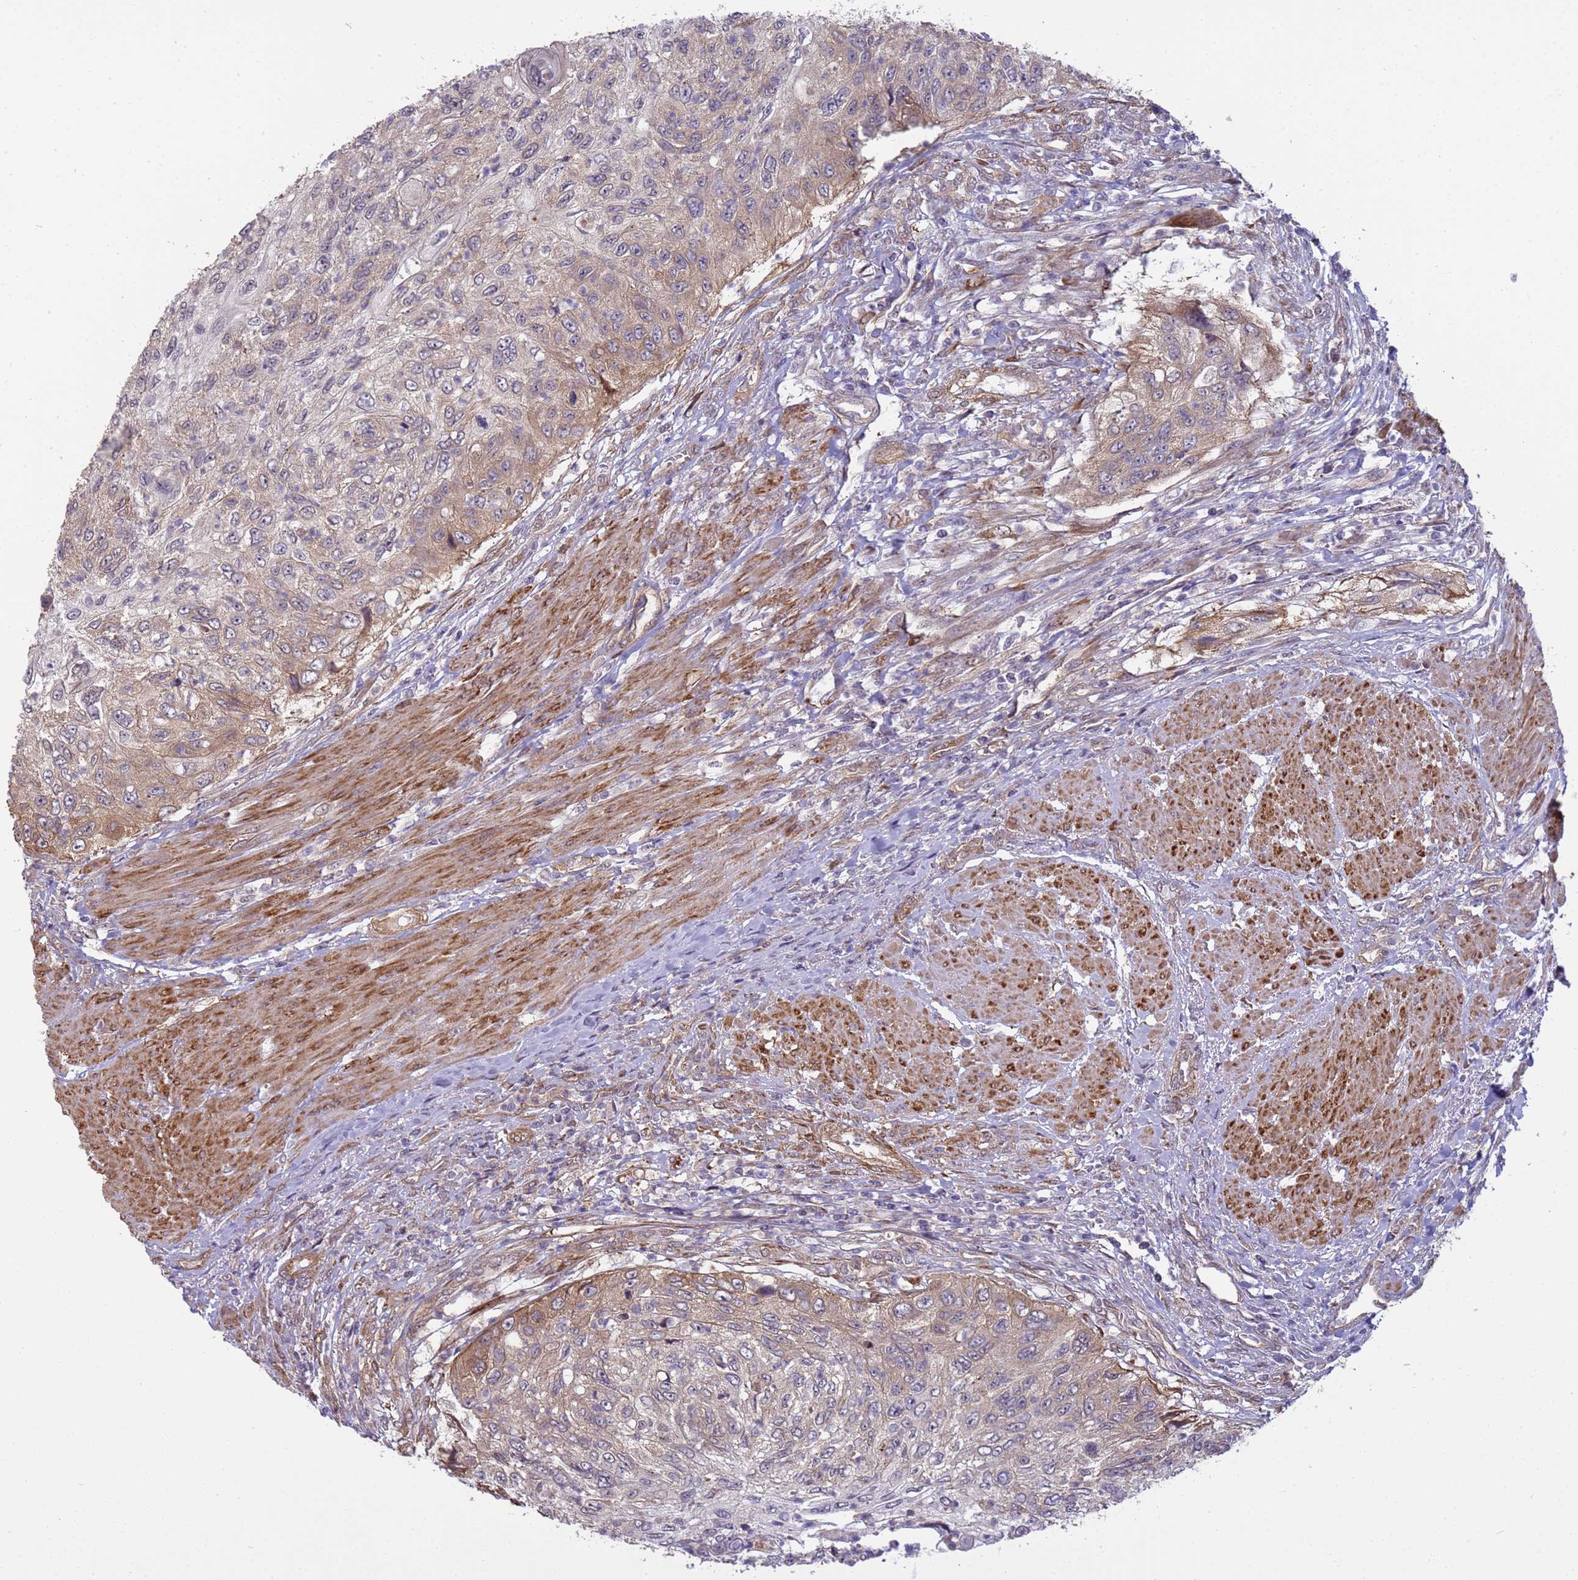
{"staining": {"intensity": "weak", "quantity": "25%-75%", "location": "cytoplasmic/membranous"}, "tissue": "urothelial cancer", "cell_type": "Tumor cells", "image_type": "cancer", "snomed": [{"axis": "morphology", "description": "Urothelial carcinoma, High grade"}, {"axis": "topography", "description": "Urinary bladder"}], "caption": "Protein expression analysis of urothelial carcinoma (high-grade) demonstrates weak cytoplasmic/membranous expression in about 25%-75% of tumor cells.", "gene": "ITGB4", "patient": {"sex": "female", "age": 60}}